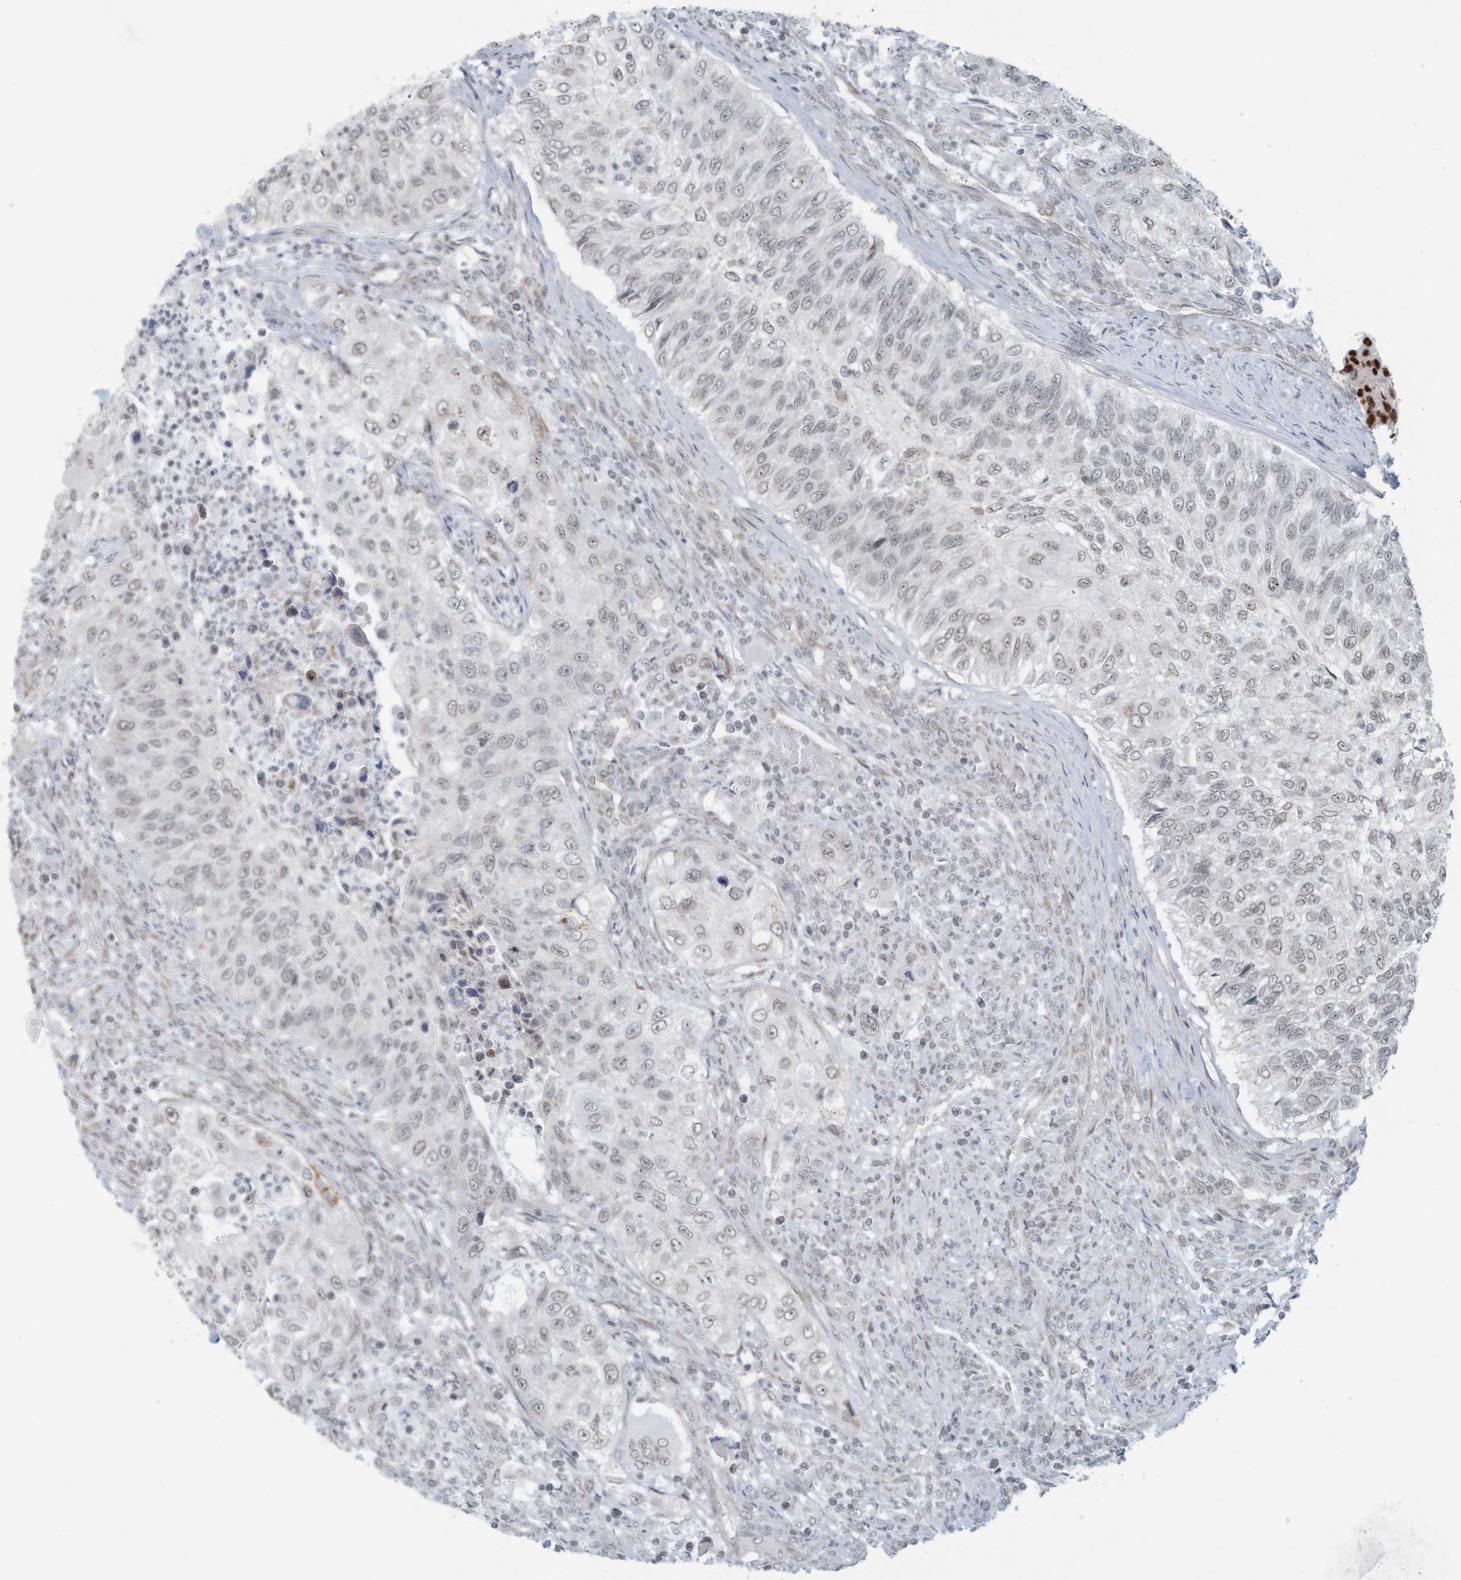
{"staining": {"intensity": "weak", "quantity": "25%-75%", "location": "nuclear"}, "tissue": "urothelial cancer", "cell_type": "Tumor cells", "image_type": "cancer", "snomed": [{"axis": "morphology", "description": "Urothelial carcinoma, High grade"}, {"axis": "topography", "description": "Urinary bladder"}], "caption": "Protein positivity by immunohistochemistry (IHC) reveals weak nuclear positivity in approximately 25%-75% of tumor cells in urothelial cancer. The protein of interest is stained brown, and the nuclei are stained in blue (DAB (3,3'-diaminobenzidine) IHC with brightfield microscopy, high magnification).", "gene": "SARNP", "patient": {"sex": "female", "age": 60}}